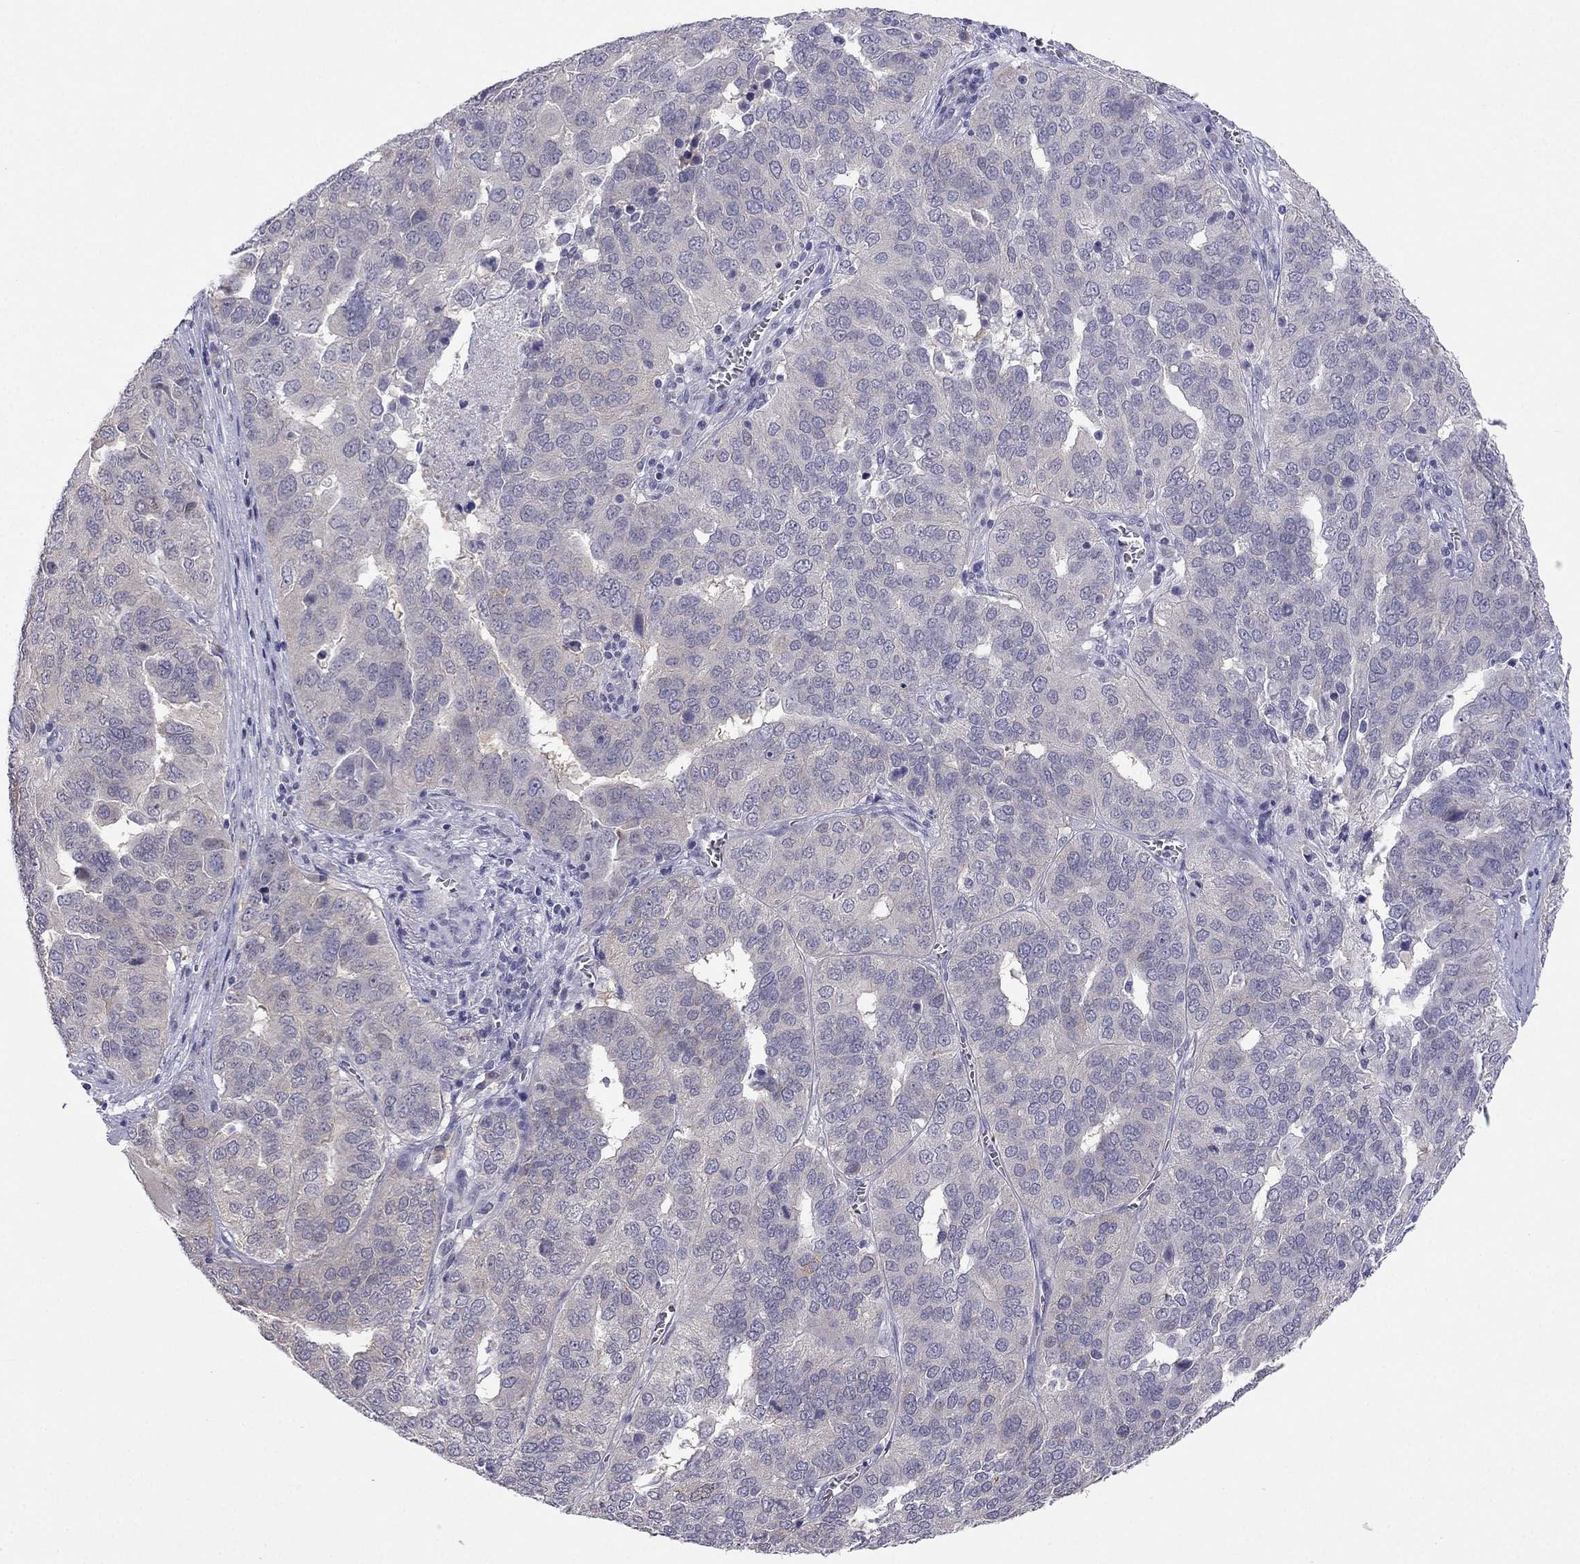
{"staining": {"intensity": "negative", "quantity": "none", "location": "none"}, "tissue": "ovarian cancer", "cell_type": "Tumor cells", "image_type": "cancer", "snomed": [{"axis": "morphology", "description": "Carcinoma, endometroid"}, {"axis": "topography", "description": "Soft tissue"}, {"axis": "topography", "description": "Ovary"}], "caption": "A high-resolution image shows IHC staining of ovarian endometroid carcinoma, which reveals no significant staining in tumor cells.", "gene": "C16orf89", "patient": {"sex": "female", "age": 52}}